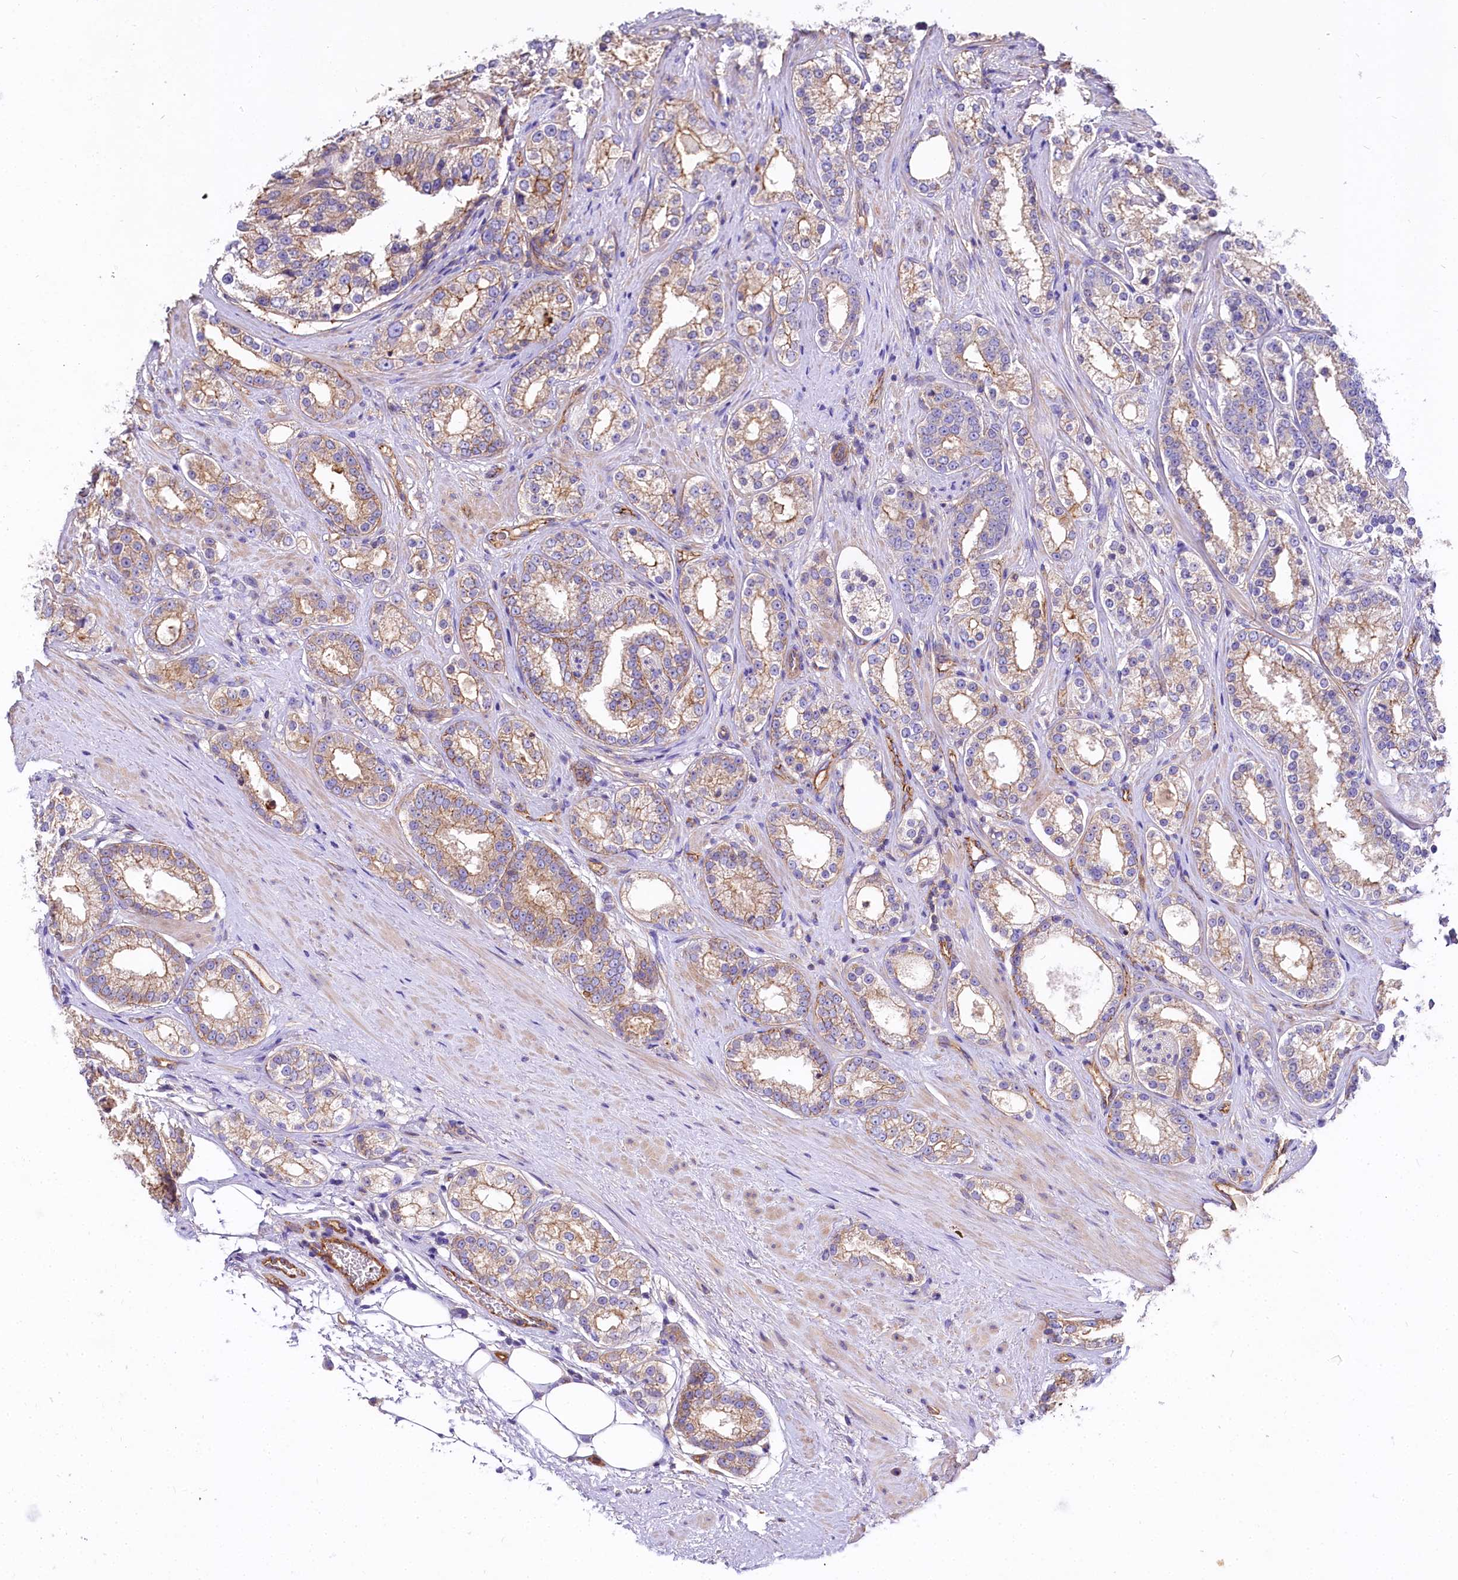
{"staining": {"intensity": "weak", "quantity": ">75%", "location": "cytoplasmic/membranous"}, "tissue": "prostate cancer", "cell_type": "Tumor cells", "image_type": "cancer", "snomed": [{"axis": "morphology", "description": "Normal tissue, NOS"}, {"axis": "morphology", "description": "Adenocarcinoma, High grade"}, {"axis": "topography", "description": "Prostate"}], "caption": "An image of prostate high-grade adenocarcinoma stained for a protein displays weak cytoplasmic/membranous brown staining in tumor cells.", "gene": "FCHSD2", "patient": {"sex": "male", "age": 83}}